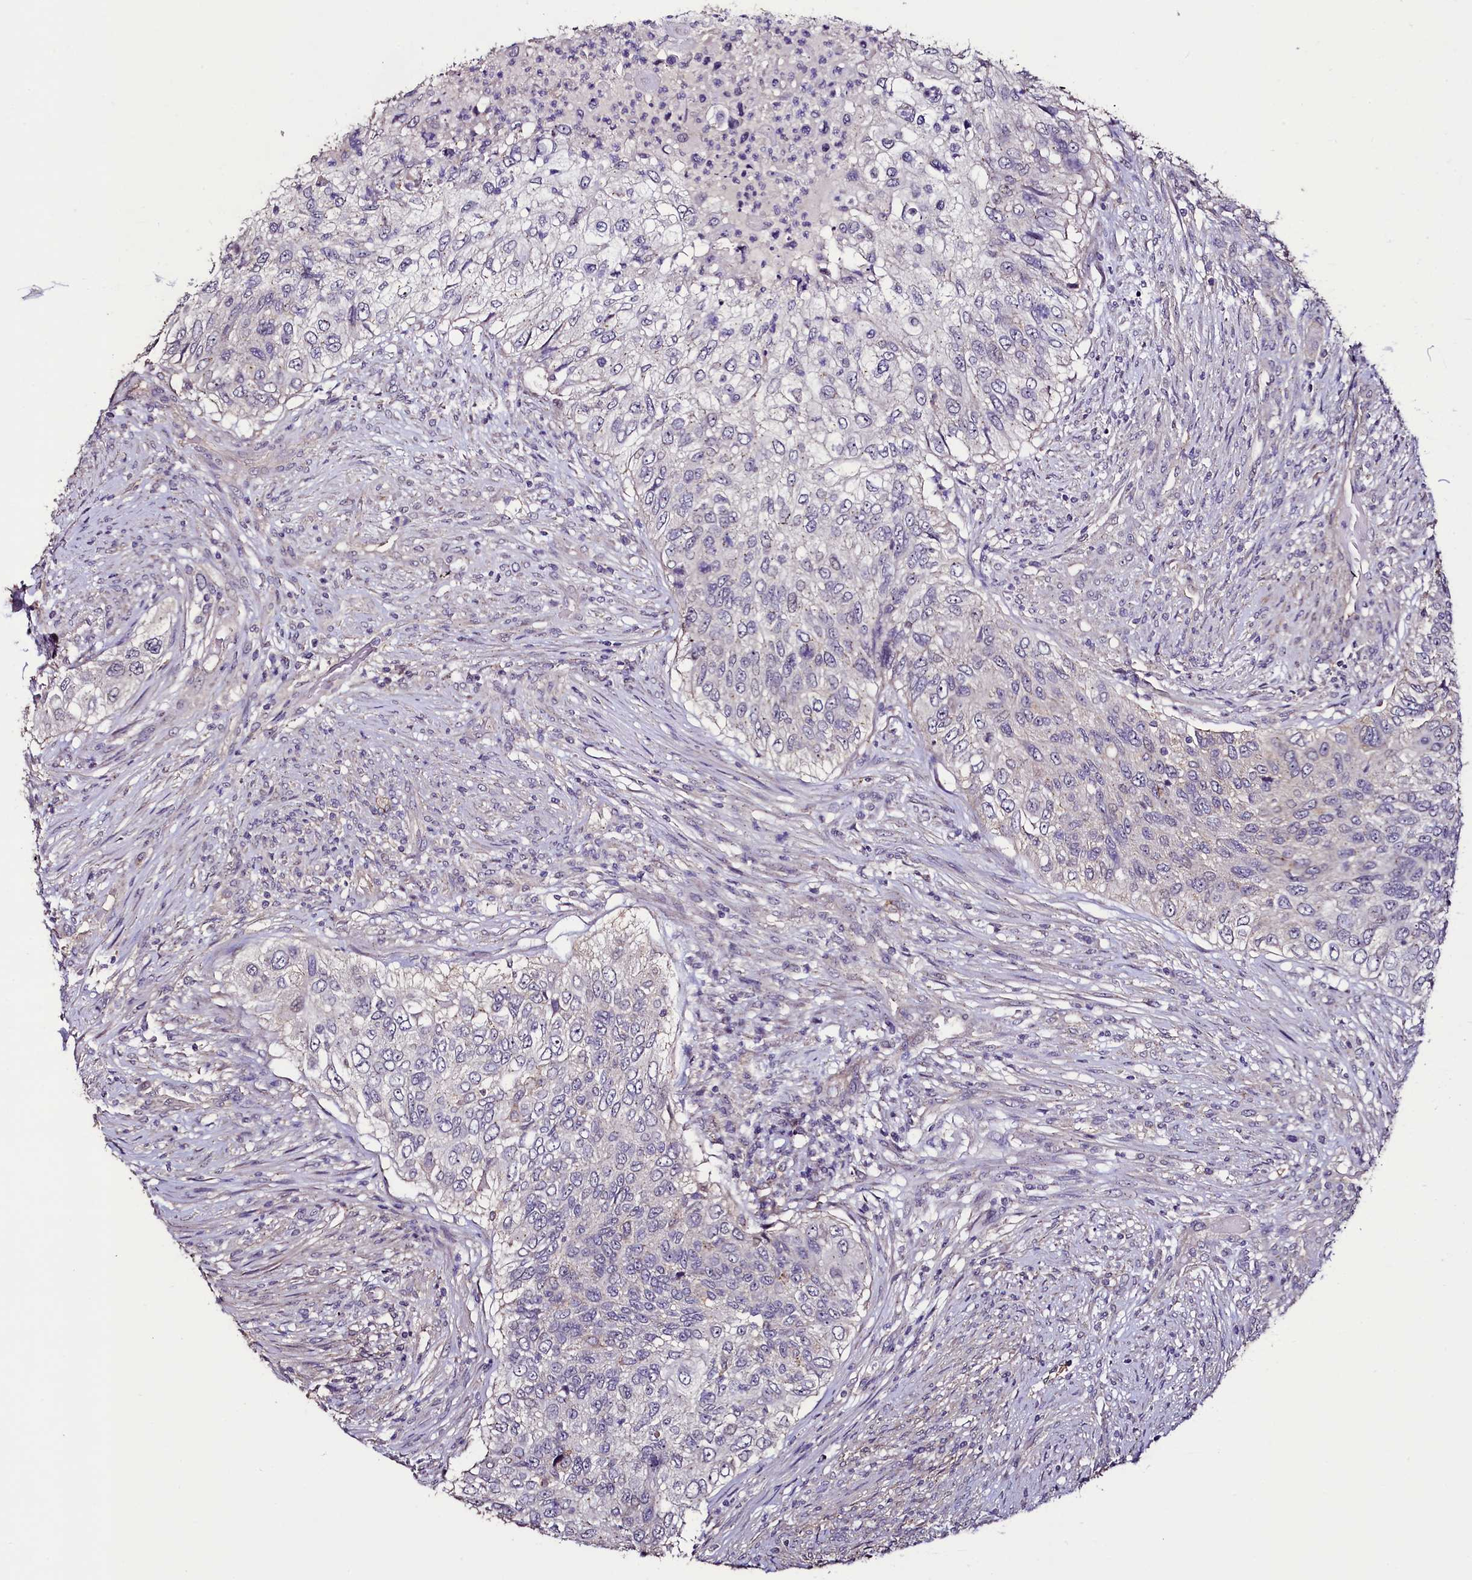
{"staining": {"intensity": "negative", "quantity": "none", "location": "none"}, "tissue": "urothelial cancer", "cell_type": "Tumor cells", "image_type": "cancer", "snomed": [{"axis": "morphology", "description": "Urothelial carcinoma, High grade"}, {"axis": "topography", "description": "Urinary bladder"}], "caption": "A high-resolution photomicrograph shows immunohistochemistry (IHC) staining of high-grade urothelial carcinoma, which exhibits no significant expression in tumor cells.", "gene": "PALM", "patient": {"sex": "female", "age": 60}}